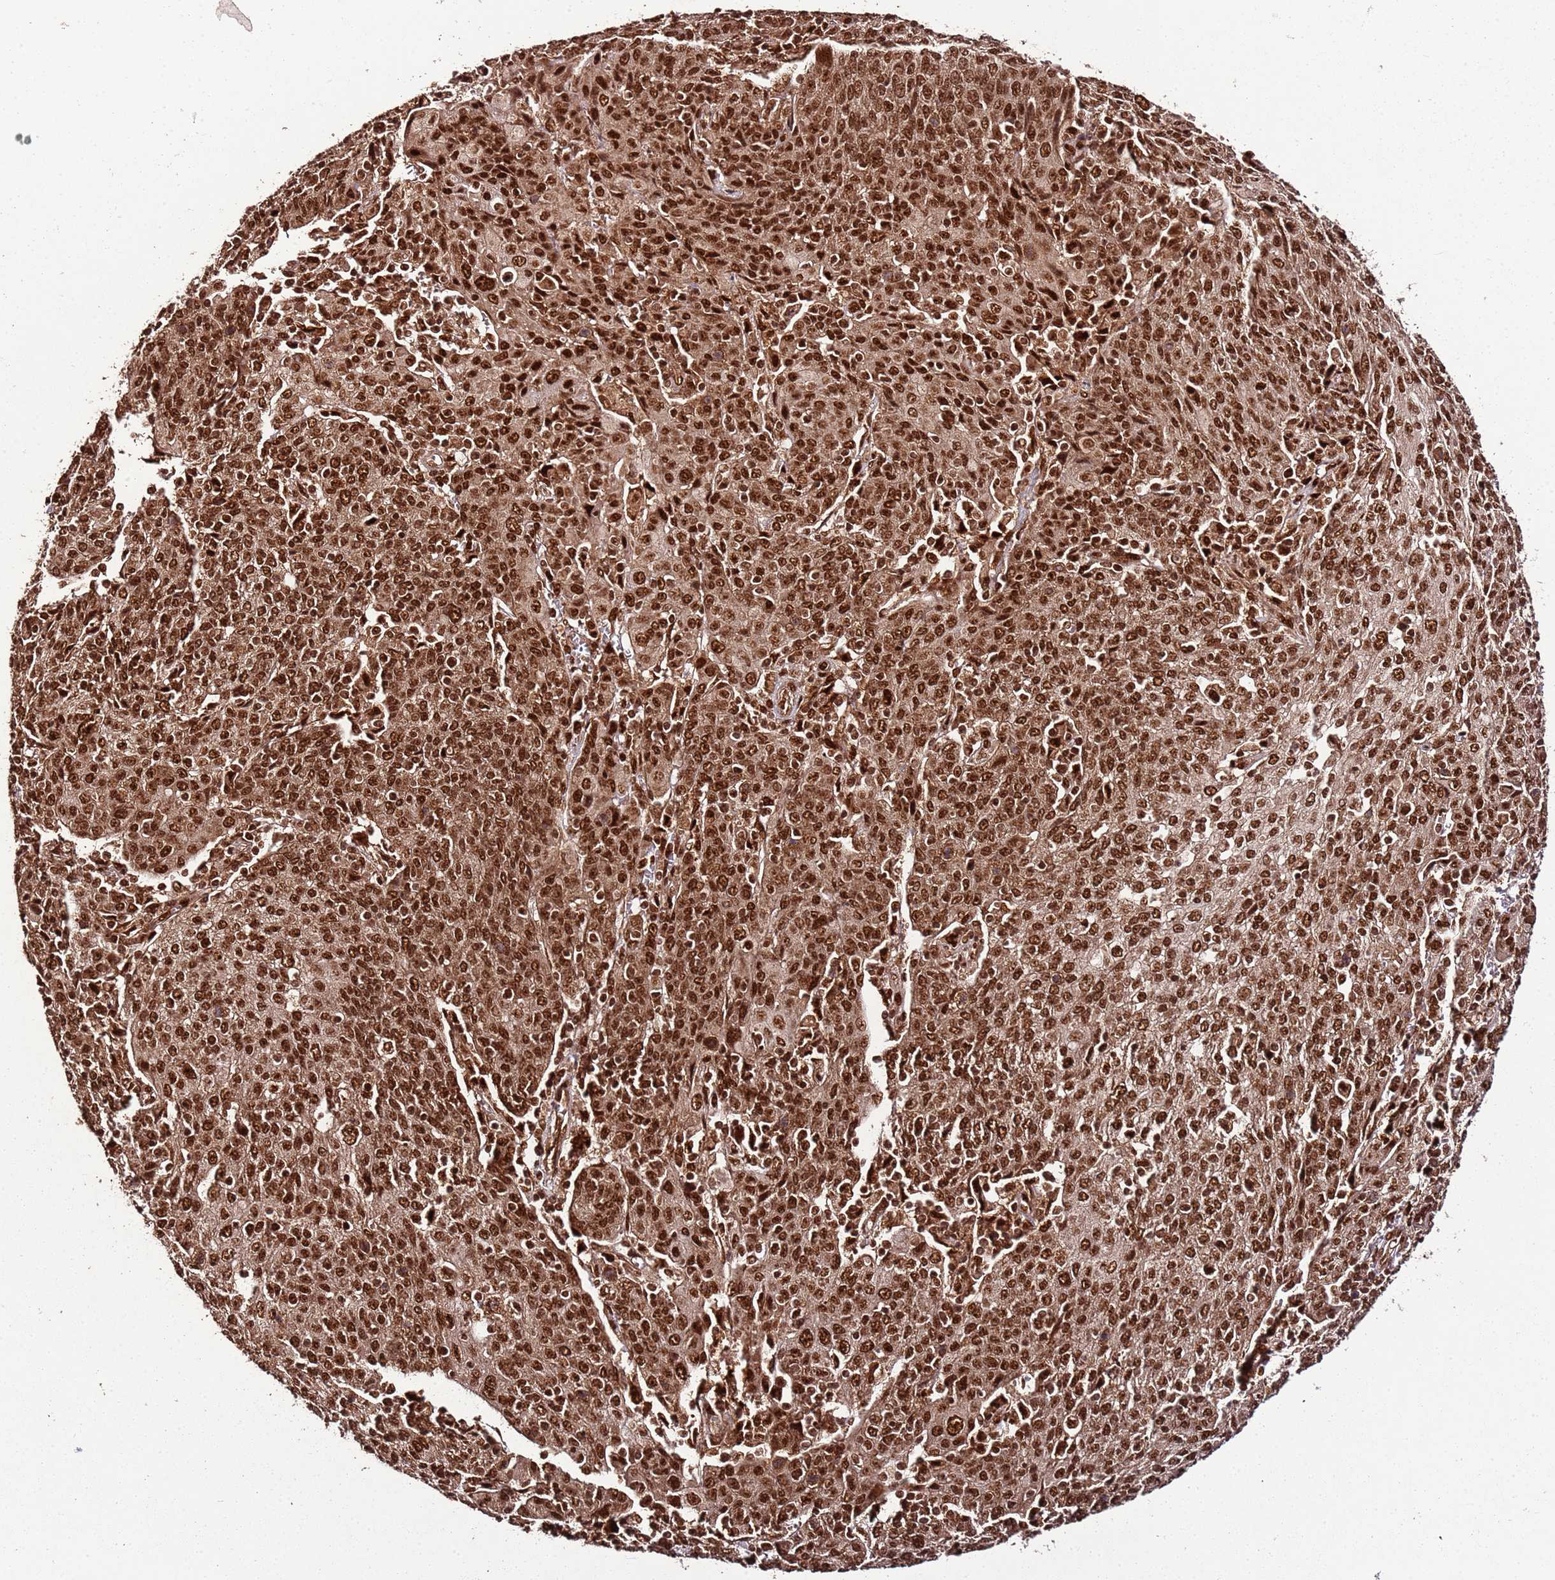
{"staining": {"intensity": "strong", "quantity": ">75%", "location": "nuclear"}, "tissue": "cervical cancer", "cell_type": "Tumor cells", "image_type": "cancer", "snomed": [{"axis": "morphology", "description": "Squamous cell carcinoma, NOS"}, {"axis": "topography", "description": "Cervix"}], "caption": "A brown stain labels strong nuclear staining of a protein in human cervical cancer tumor cells.", "gene": "XRN2", "patient": {"sex": "female", "age": 67}}